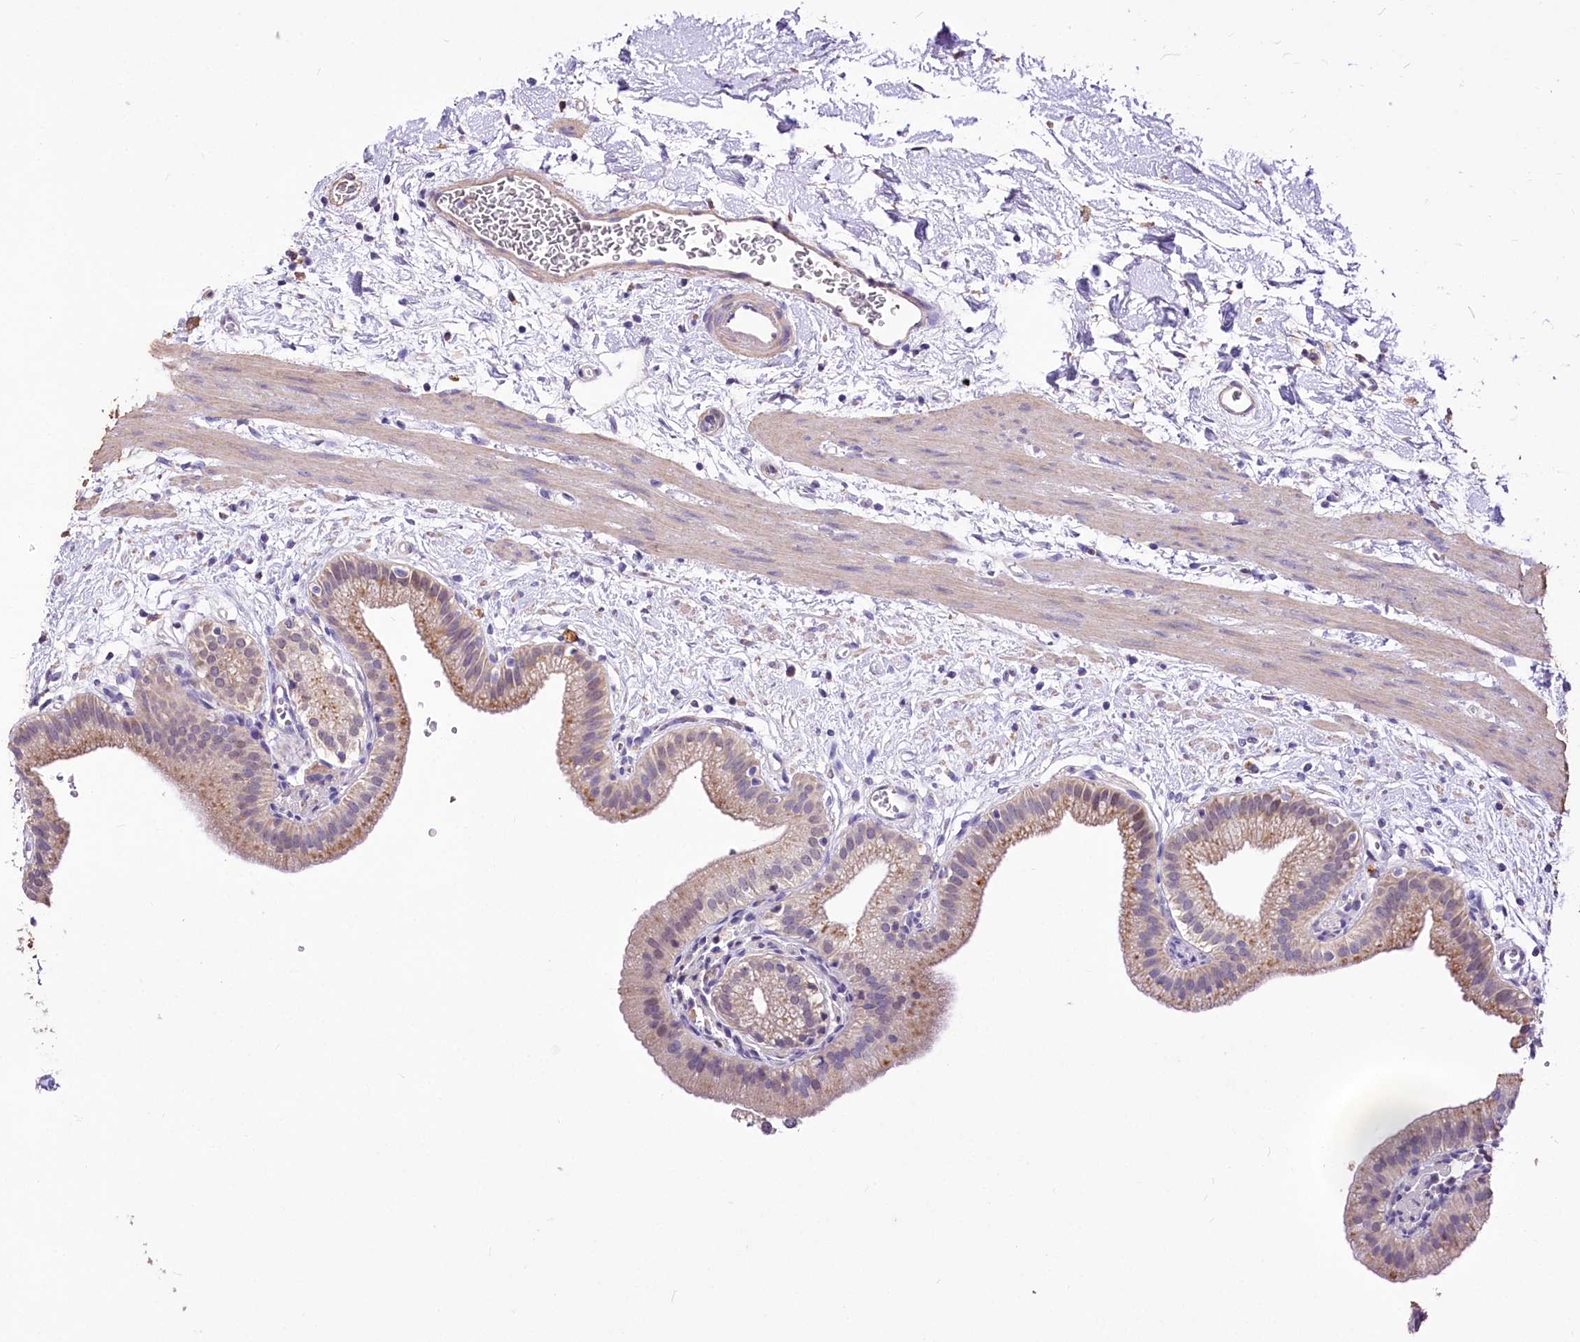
{"staining": {"intensity": "moderate", "quantity": ">75%", "location": "cytoplasmic/membranous"}, "tissue": "gallbladder", "cell_type": "Glandular cells", "image_type": "normal", "snomed": [{"axis": "morphology", "description": "Normal tissue, NOS"}, {"axis": "topography", "description": "Gallbladder"}], "caption": "Immunohistochemistry (IHC) (DAB (3,3'-diaminobenzidine)) staining of benign gallbladder shows moderate cytoplasmic/membranous protein expression in approximately >75% of glandular cells.", "gene": "PCYOX1L", "patient": {"sex": "male", "age": 55}}